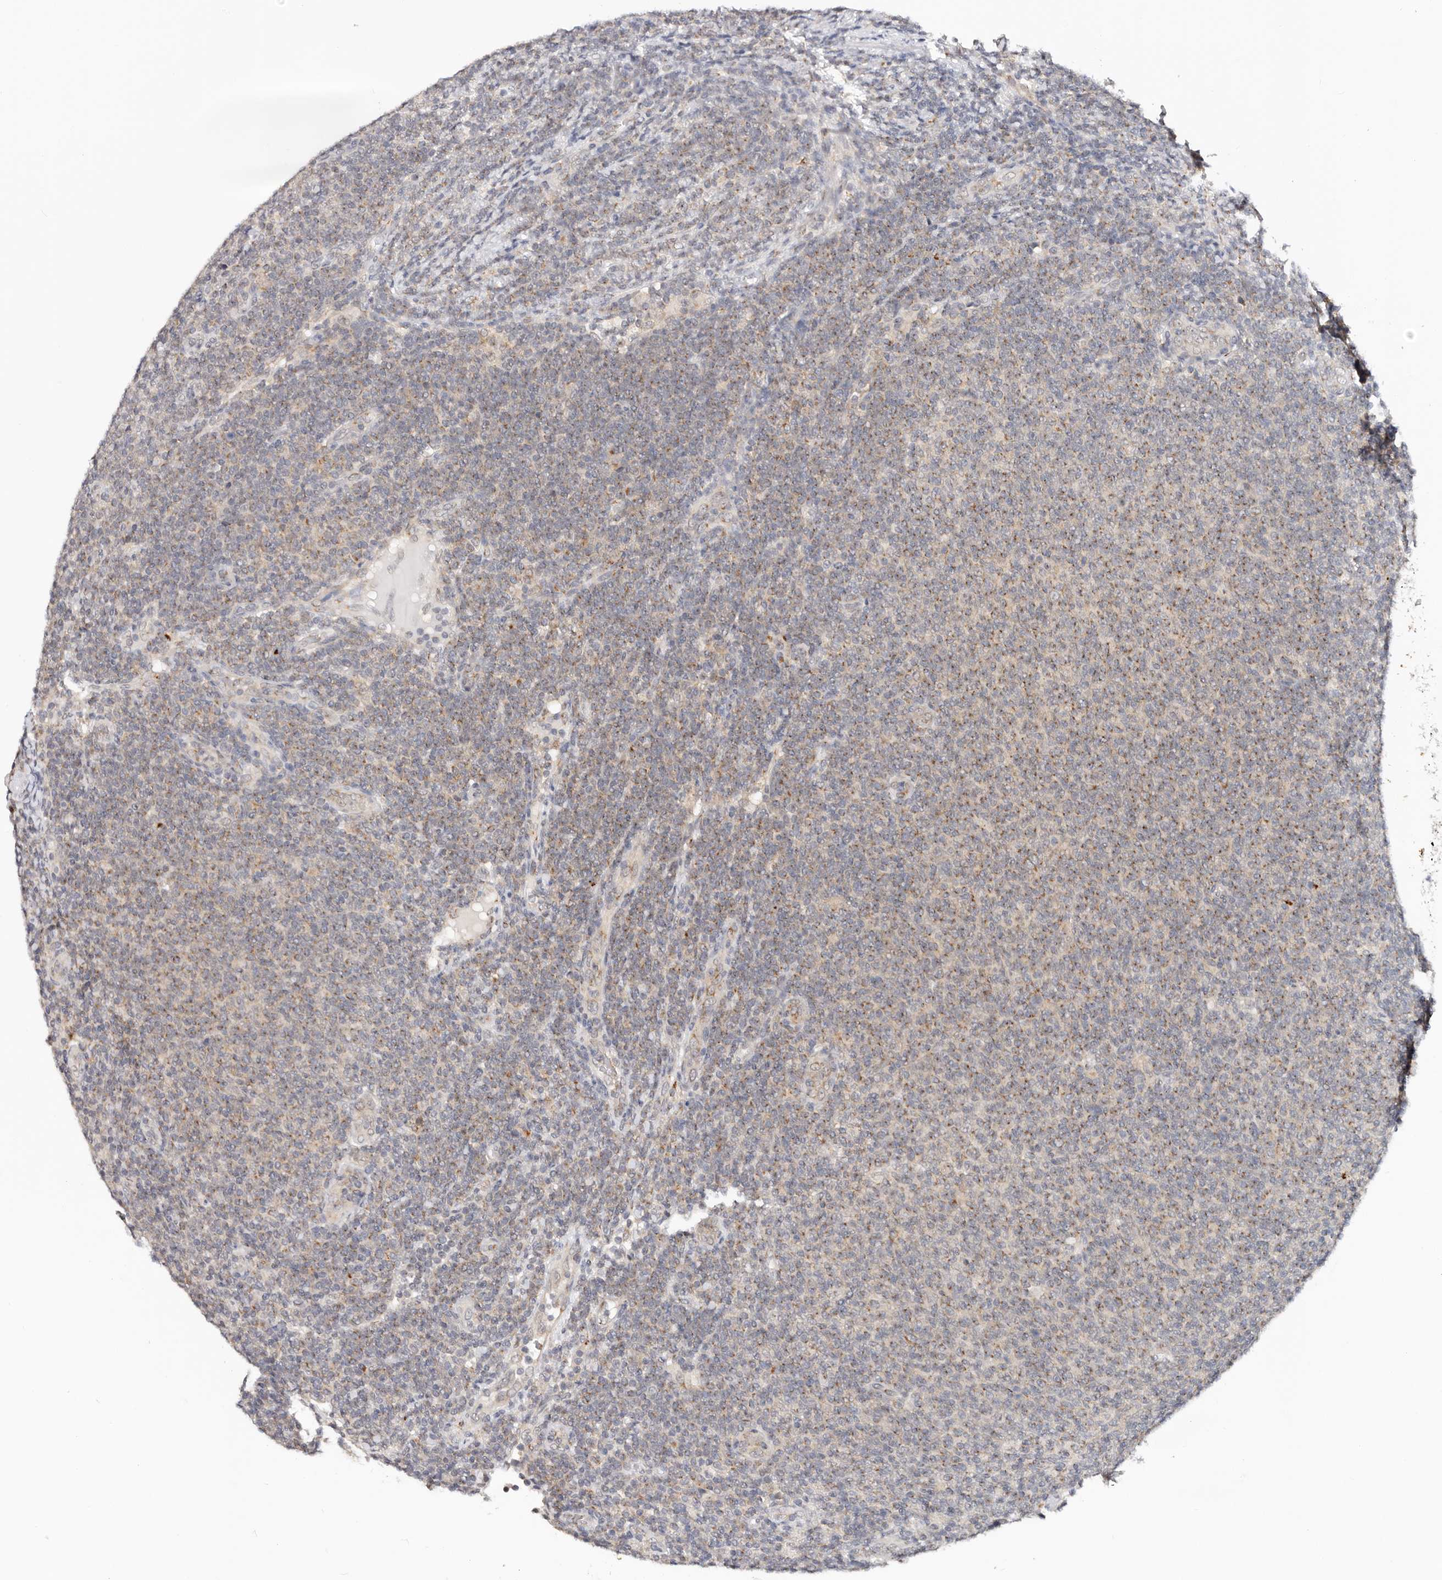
{"staining": {"intensity": "moderate", "quantity": ">75%", "location": "cytoplasmic/membranous"}, "tissue": "lymphoma", "cell_type": "Tumor cells", "image_type": "cancer", "snomed": [{"axis": "morphology", "description": "Malignant lymphoma, non-Hodgkin's type, Low grade"}, {"axis": "topography", "description": "Lymph node"}], "caption": "Protein analysis of lymphoma tissue displays moderate cytoplasmic/membranous staining in about >75% of tumor cells.", "gene": "VIPAS39", "patient": {"sex": "male", "age": 66}}